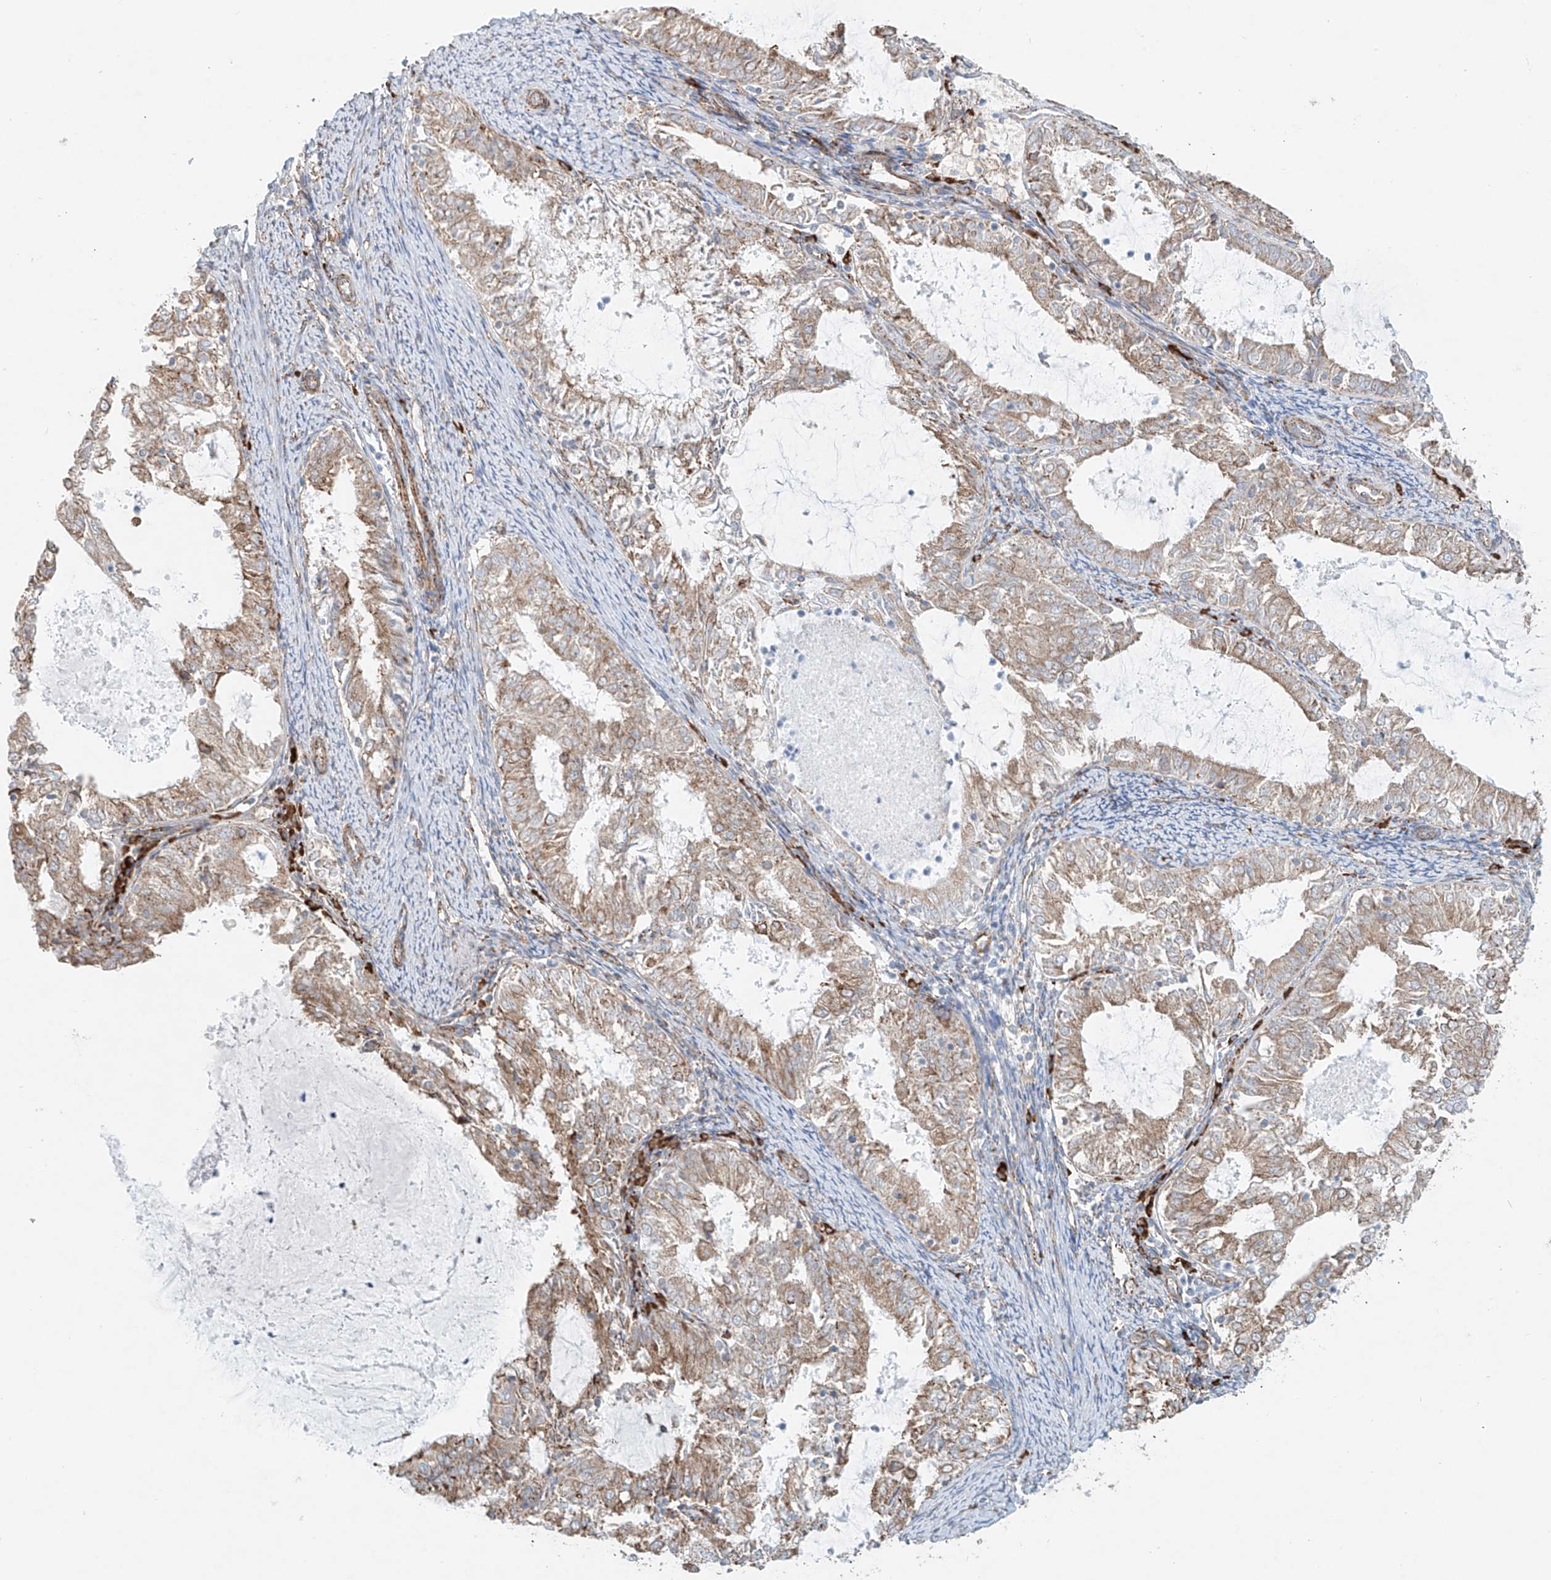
{"staining": {"intensity": "weak", "quantity": ">75%", "location": "cytoplasmic/membranous"}, "tissue": "endometrial cancer", "cell_type": "Tumor cells", "image_type": "cancer", "snomed": [{"axis": "morphology", "description": "Adenocarcinoma, NOS"}, {"axis": "topography", "description": "Endometrium"}], "caption": "There is low levels of weak cytoplasmic/membranous positivity in tumor cells of endometrial adenocarcinoma, as demonstrated by immunohistochemical staining (brown color).", "gene": "EIPR1", "patient": {"sex": "female", "age": 57}}